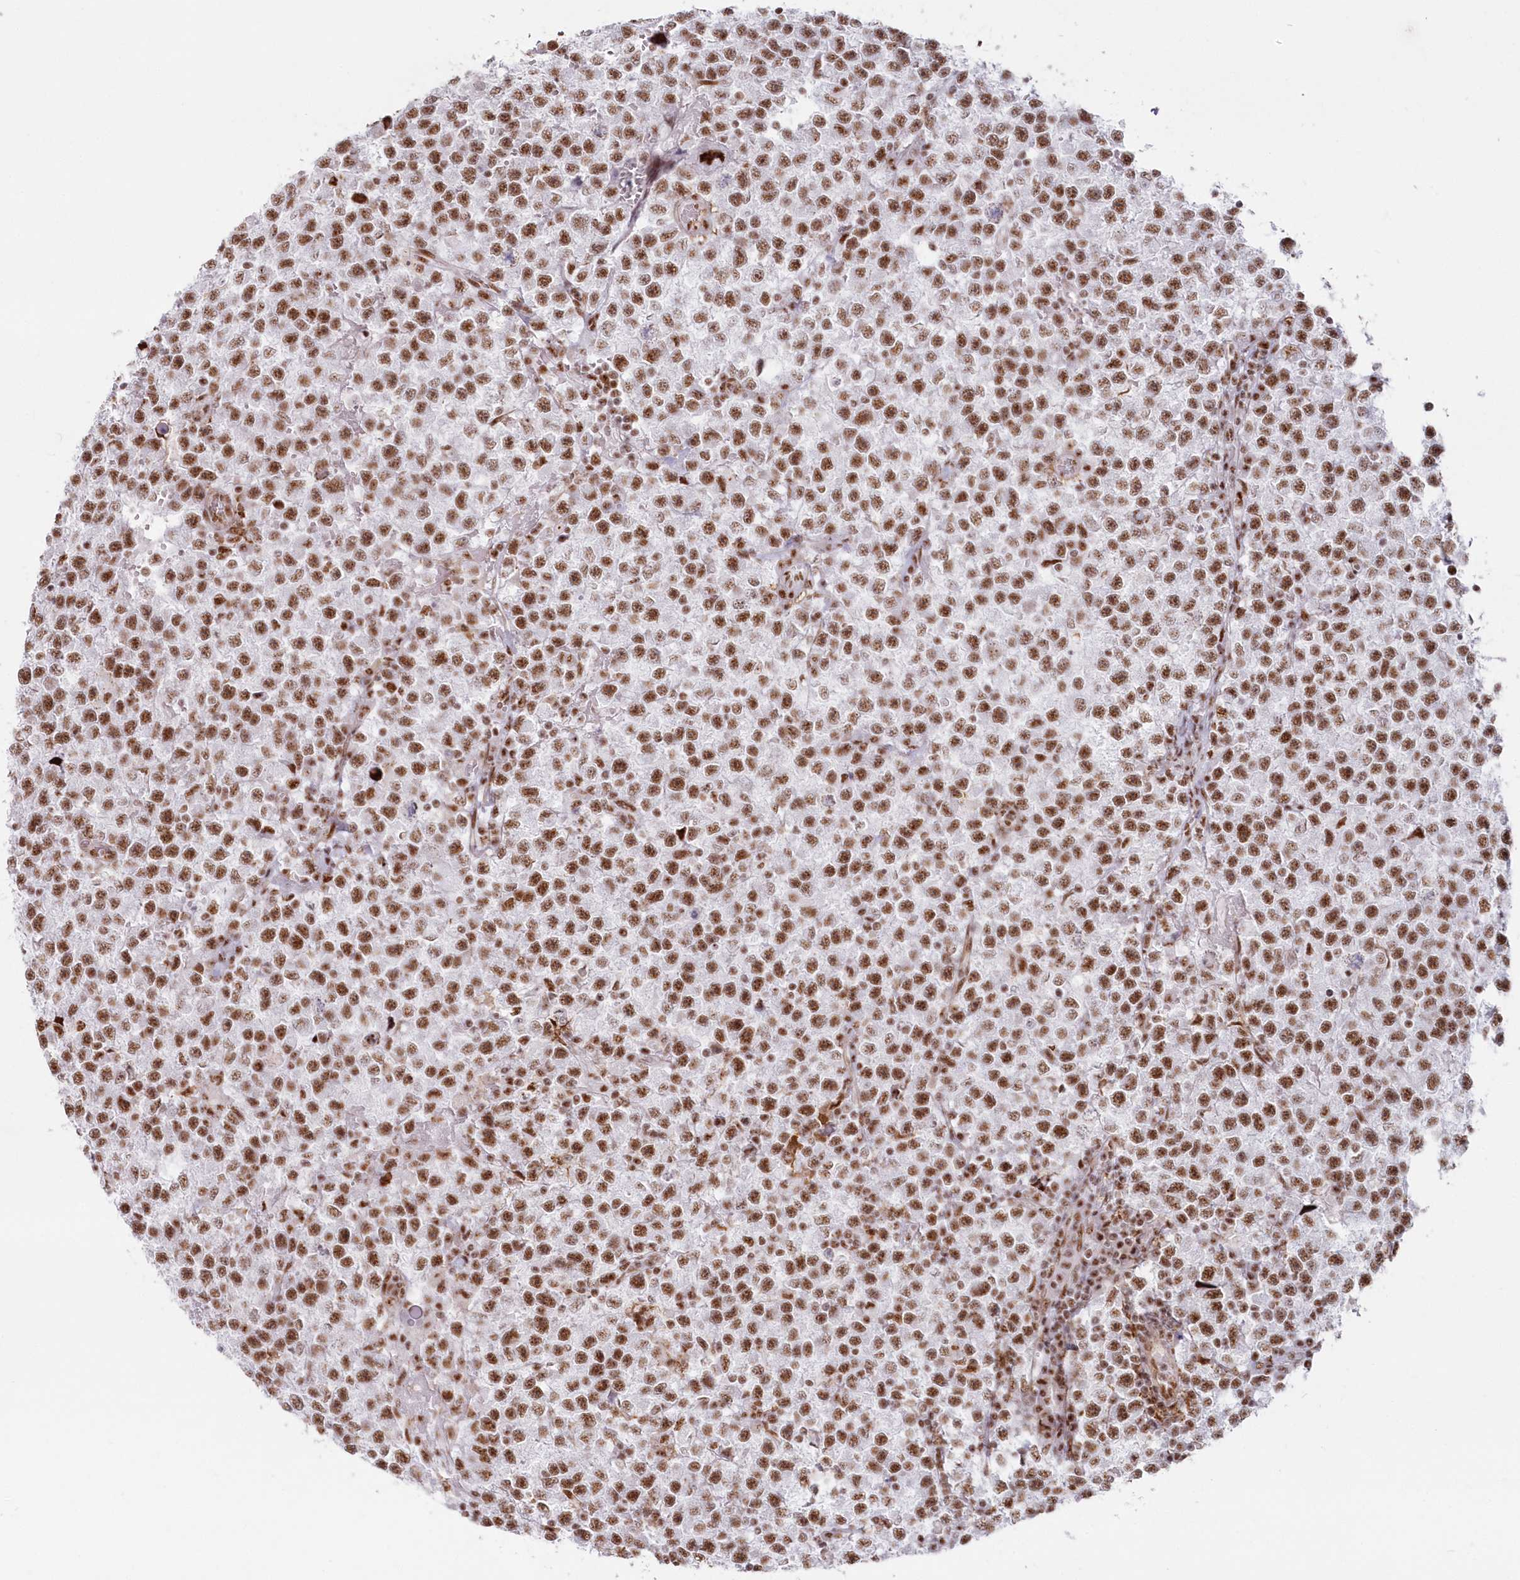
{"staining": {"intensity": "moderate", "quantity": ">75%", "location": "nuclear"}, "tissue": "testis cancer", "cell_type": "Tumor cells", "image_type": "cancer", "snomed": [{"axis": "morphology", "description": "Seminoma, NOS"}, {"axis": "topography", "description": "Testis"}], "caption": "IHC image of testis cancer (seminoma) stained for a protein (brown), which exhibits medium levels of moderate nuclear staining in approximately >75% of tumor cells.", "gene": "DDX46", "patient": {"sex": "male", "age": 22}}